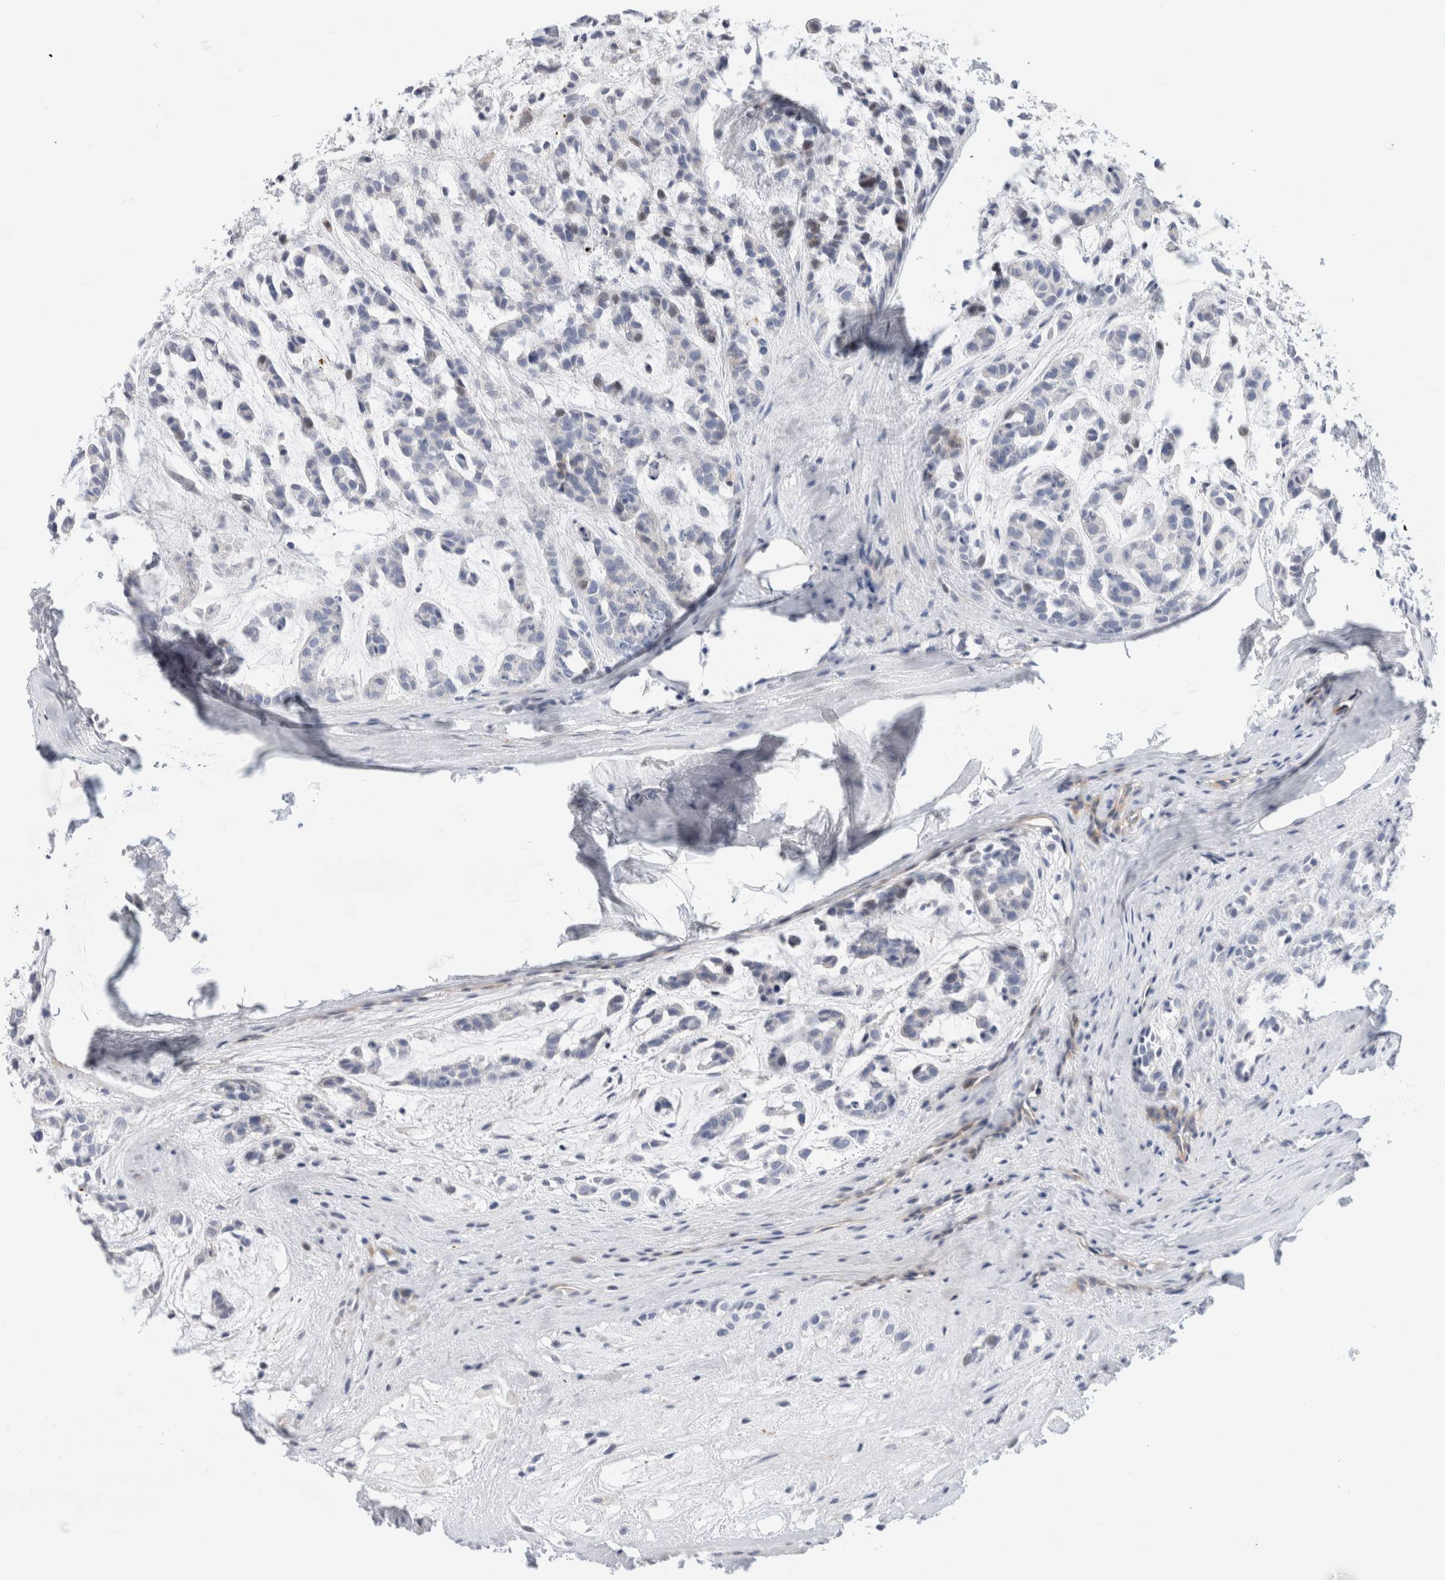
{"staining": {"intensity": "negative", "quantity": "none", "location": "none"}, "tissue": "head and neck cancer", "cell_type": "Tumor cells", "image_type": "cancer", "snomed": [{"axis": "morphology", "description": "Adenocarcinoma, NOS"}, {"axis": "morphology", "description": "Adenoma, NOS"}, {"axis": "topography", "description": "Head-Neck"}], "caption": "This is an immunohistochemistry (IHC) histopathology image of human head and neck adenoma. There is no positivity in tumor cells.", "gene": "ECHDC2", "patient": {"sex": "female", "age": 55}}